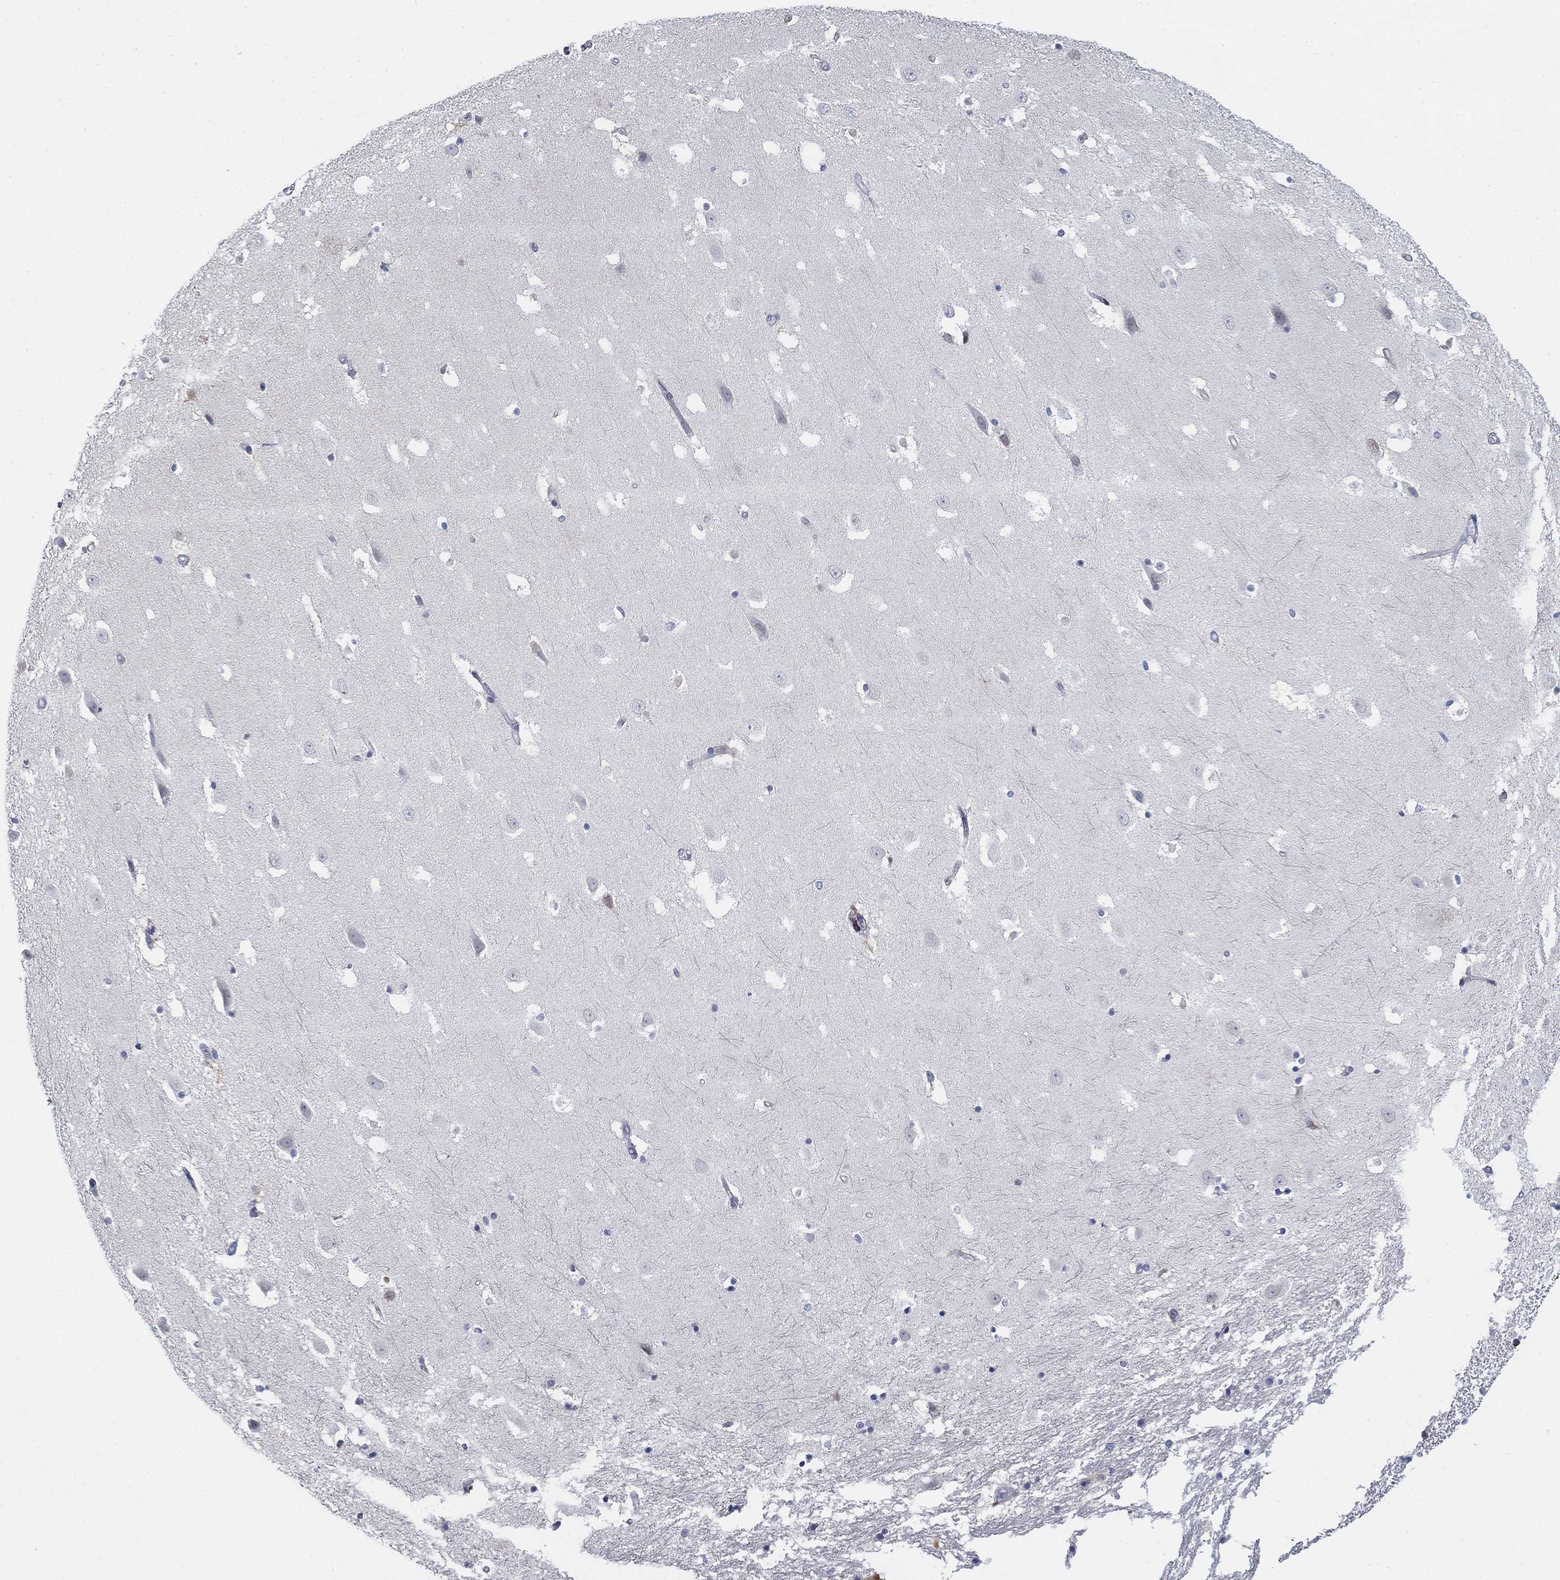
{"staining": {"intensity": "negative", "quantity": "none", "location": "none"}, "tissue": "hippocampus", "cell_type": "Glial cells", "image_type": "normal", "snomed": [{"axis": "morphology", "description": "Normal tissue, NOS"}, {"axis": "topography", "description": "Hippocampus"}], "caption": "There is no significant expression in glial cells of hippocampus. The staining is performed using DAB (3,3'-diaminobenzidine) brown chromogen with nuclei counter-stained in using hematoxylin.", "gene": "MYO3A", "patient": {"sex": "male", "age": 49}}